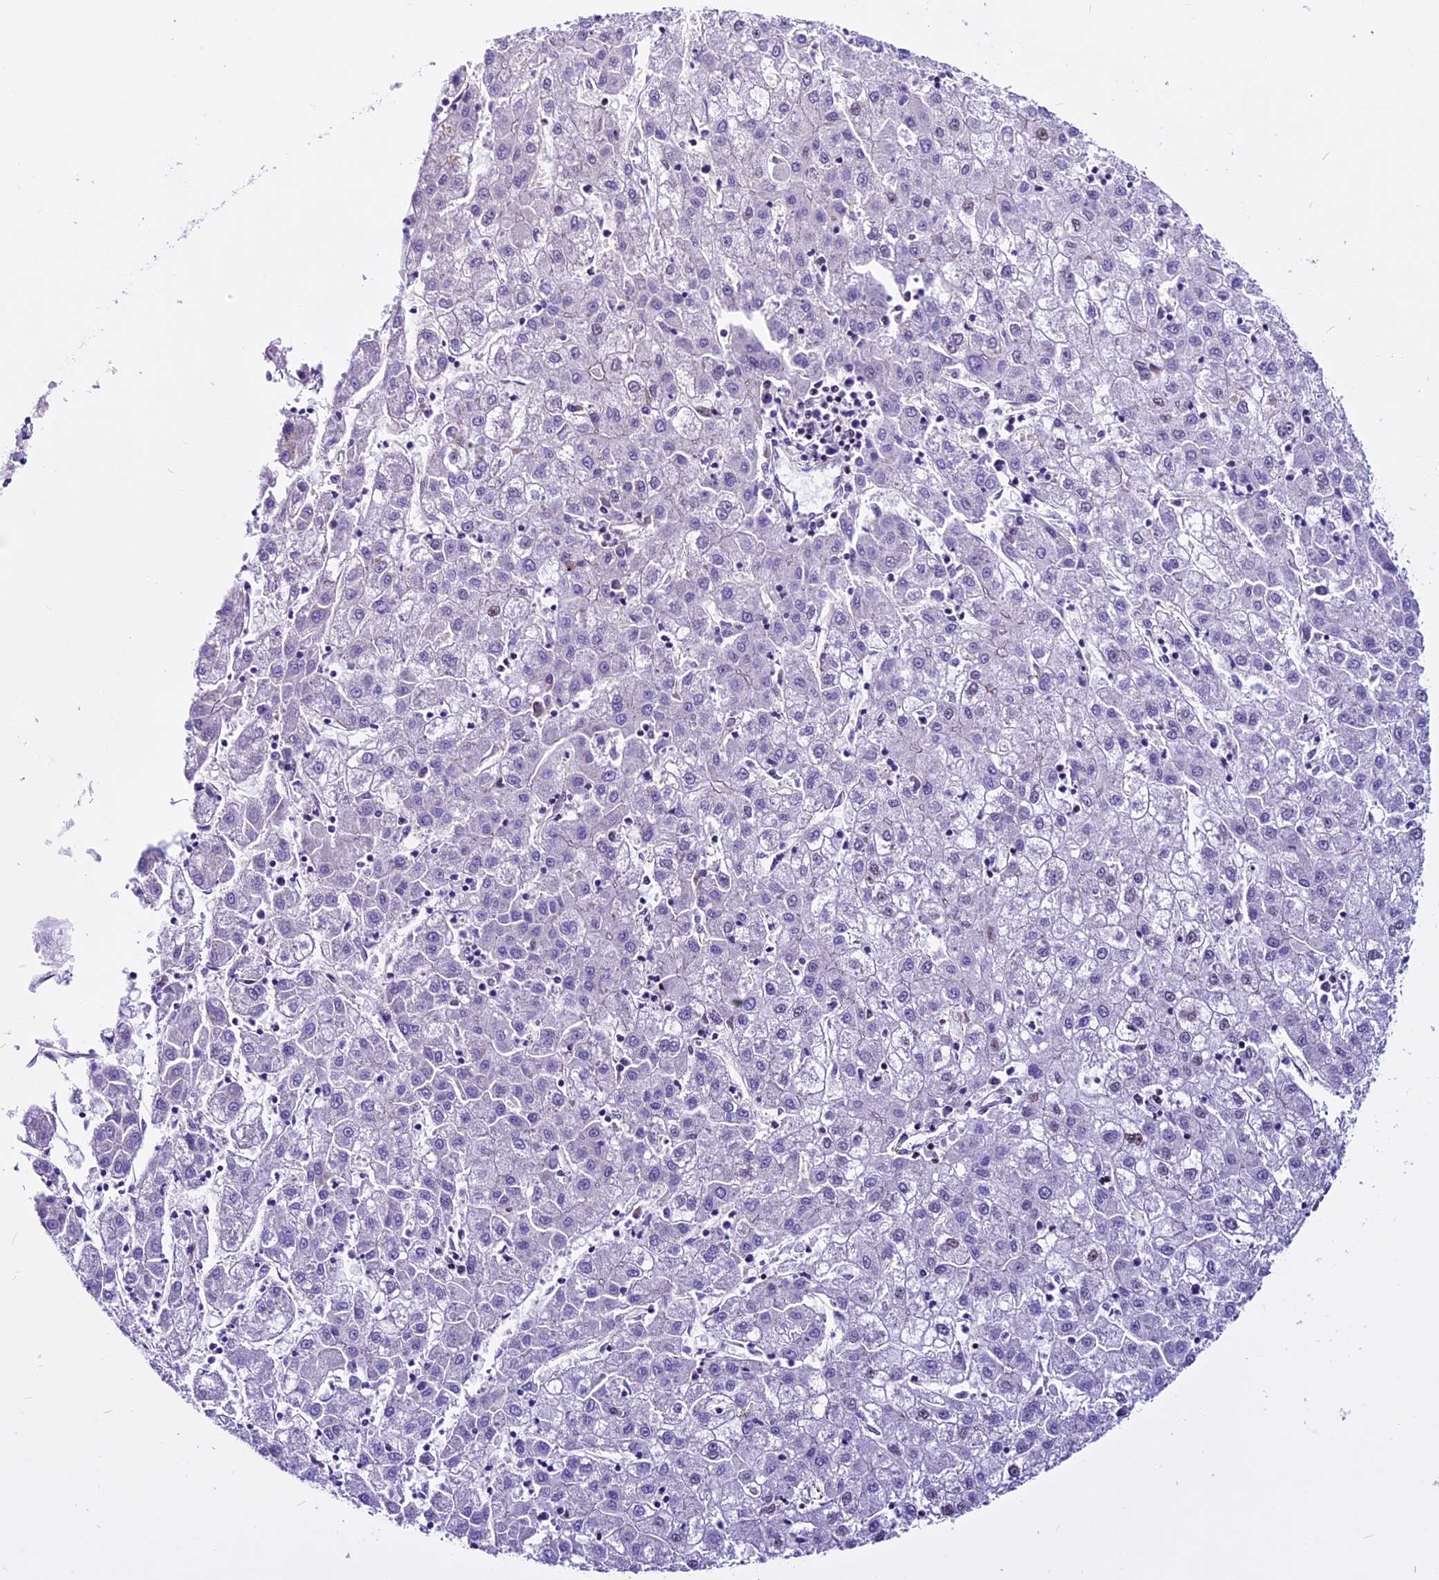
{"staining": {"intensity": "weak", "quantity": "<25%", "location": "nuclear"}, "tissue": "liver cancer", "cell_type": "Tumor cells", "image_type": "cancer", "snomed": [{"axis": "morphology", "description": "Carcinoma, Hepatocellular, NOS"}, {"axis": "topography", "description": "Liver"}], "caption": "Immunohistochemical staining of human liver cancer (hepatocellular carcinoma) displays no significant staining in tumor cells.", "gene": "RINL", "patient": {"sex": "male", "age": 72}}